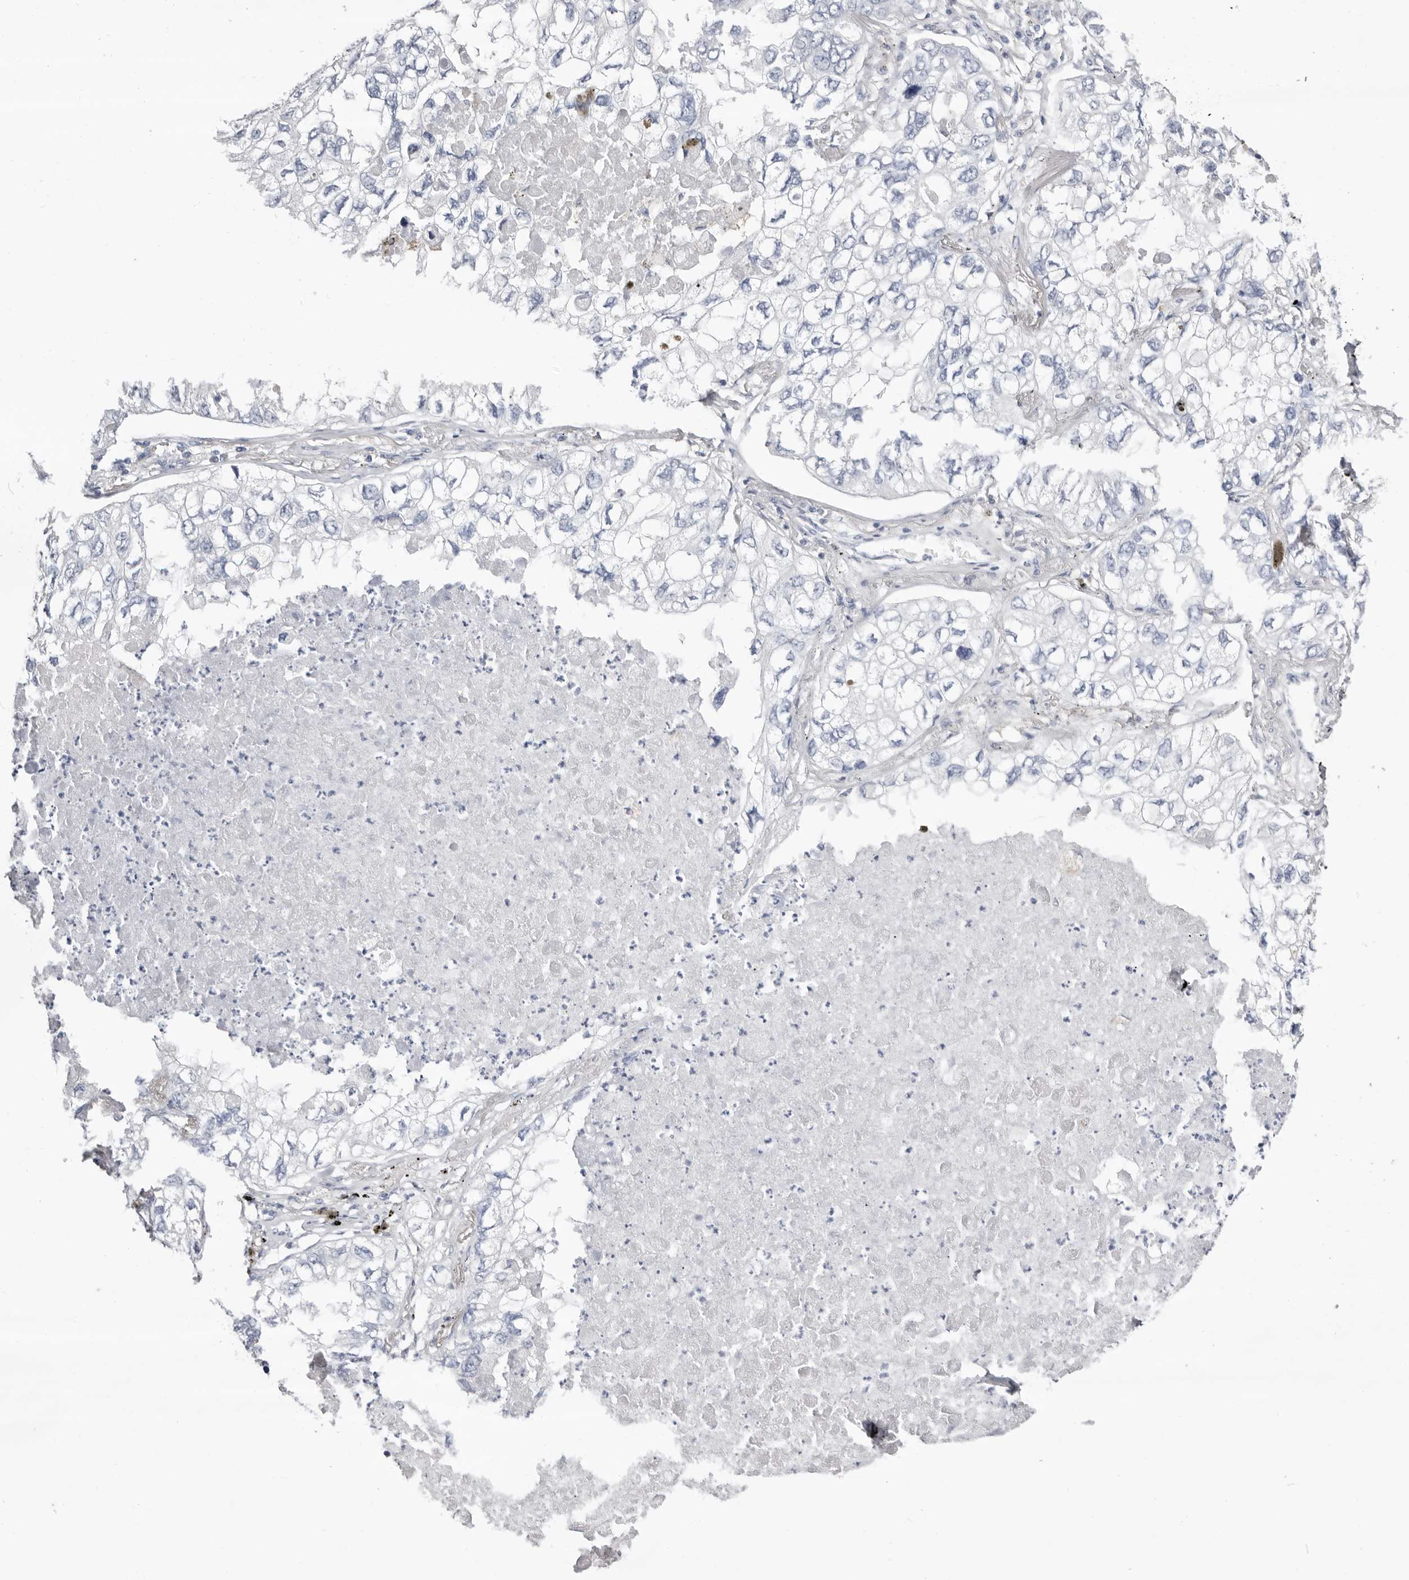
{"staining": {"intensity": "negative", "quantity": "none", "location": "none"}, "tissue": "lung cancer", "cell_type": "Tumor cells", "image_type": "cancer", "snomed": [{"axis": "morphology", "description": "Adenocarcinoma, NOS"}, {"axis": "topography", "description": "Lung"}], "caption": "This is an IHC photomicrograph of adenocarcinoma (lung). There is no staining in tumor cells.", "gene": "LPO", "patient": {"sex": "male", "age": 65}}